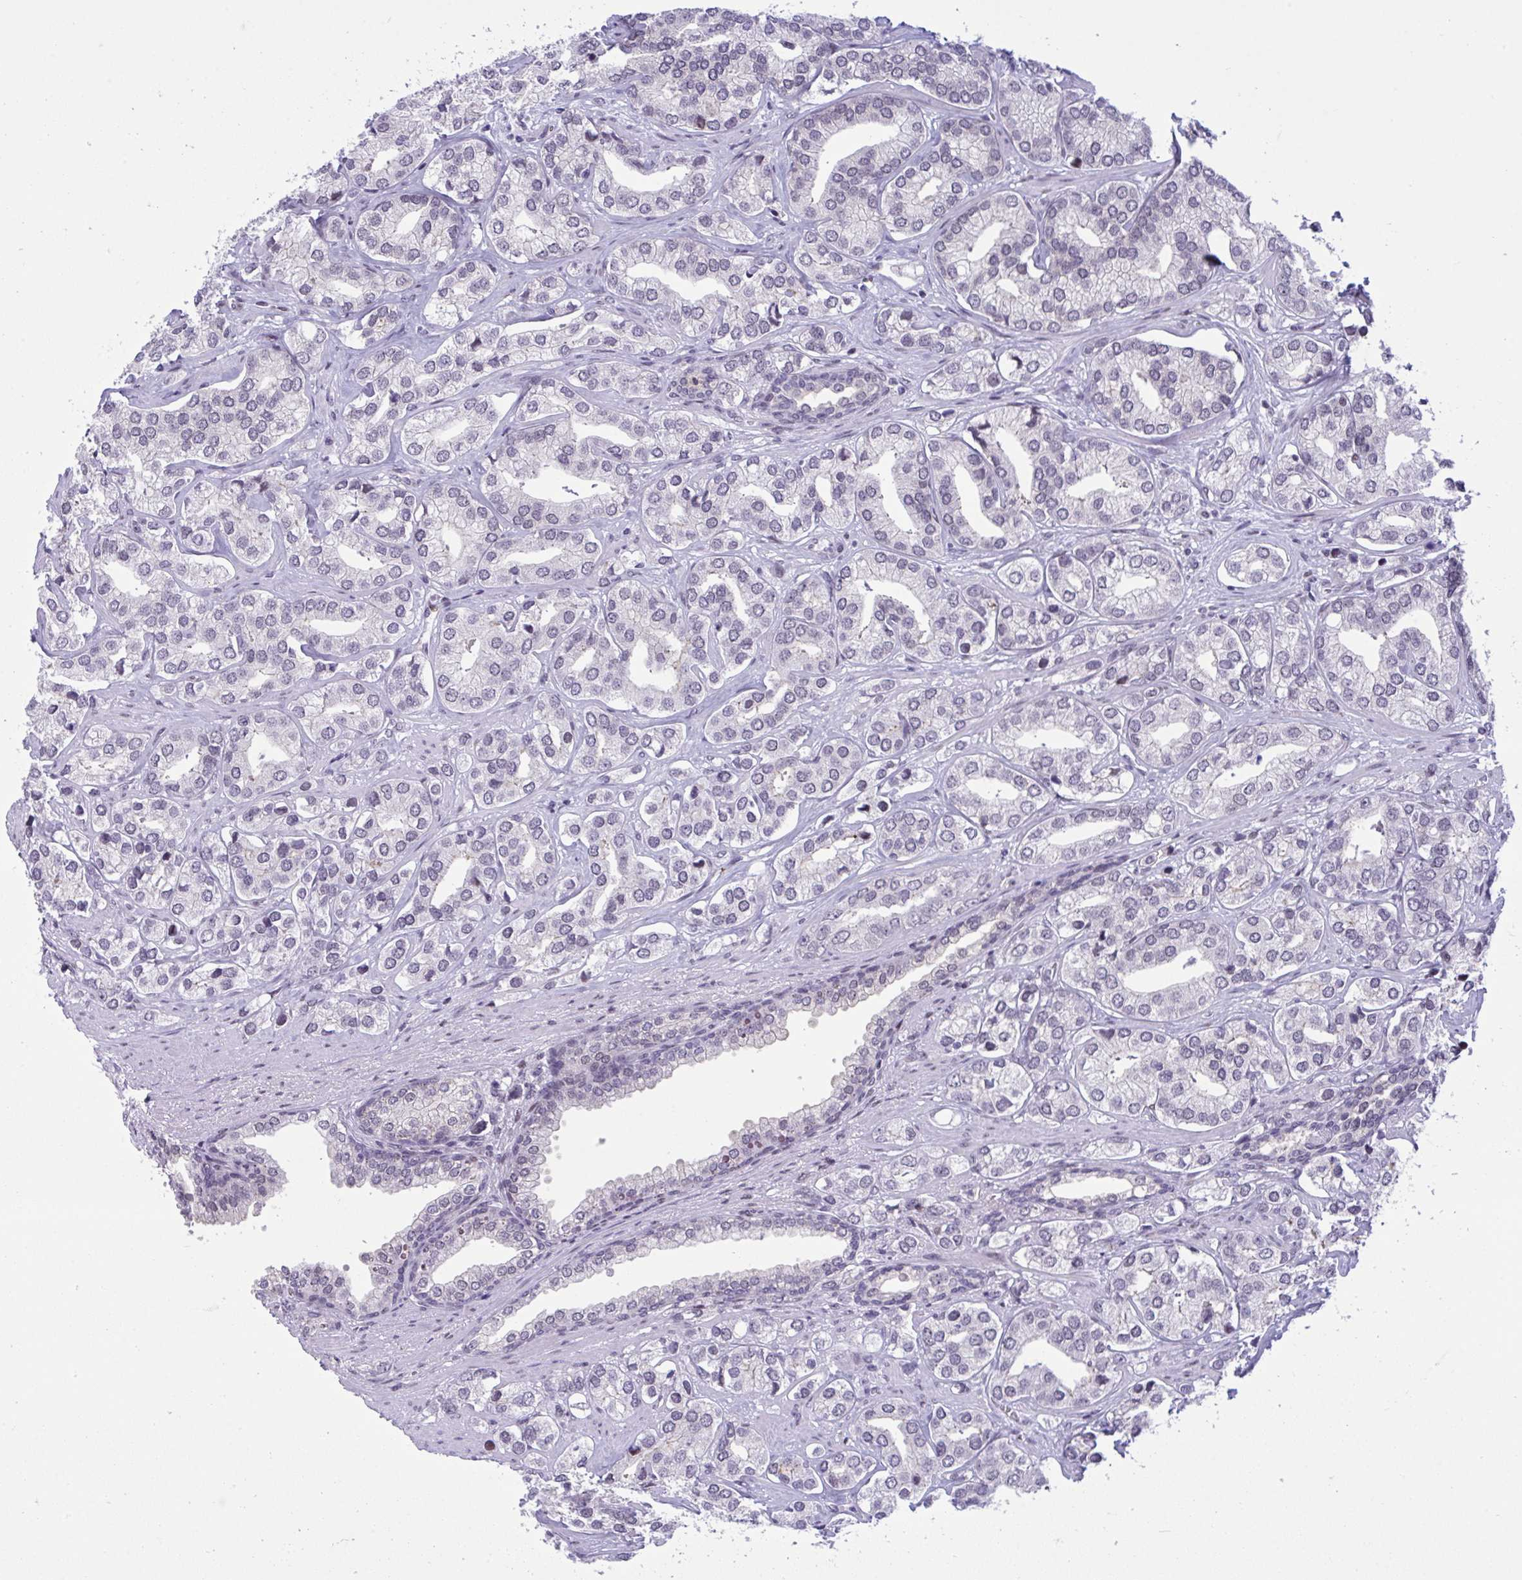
{"staining": {"intensity": "negative", "quantity": "none", "location": "none"}, "tissue": "prostate cancer", "cell_type": "Tumor cells", "image_type": "cancer", "snomed": [{"axis": "morphology", "description": "Adenocarcinoma, High grade"}, {"axis": "topography", "description": "Prostate"}], "caption": "Immunohistochemistry (IHC) histopathology image of neoplastic tissue: human prostate cancer (high-grade adenocarcinoma) stained with DAB reveals no significant protein positivity in tumor cells.", "gene": "ZFHX3", "patient": {"sex": "male", "age": 58}}